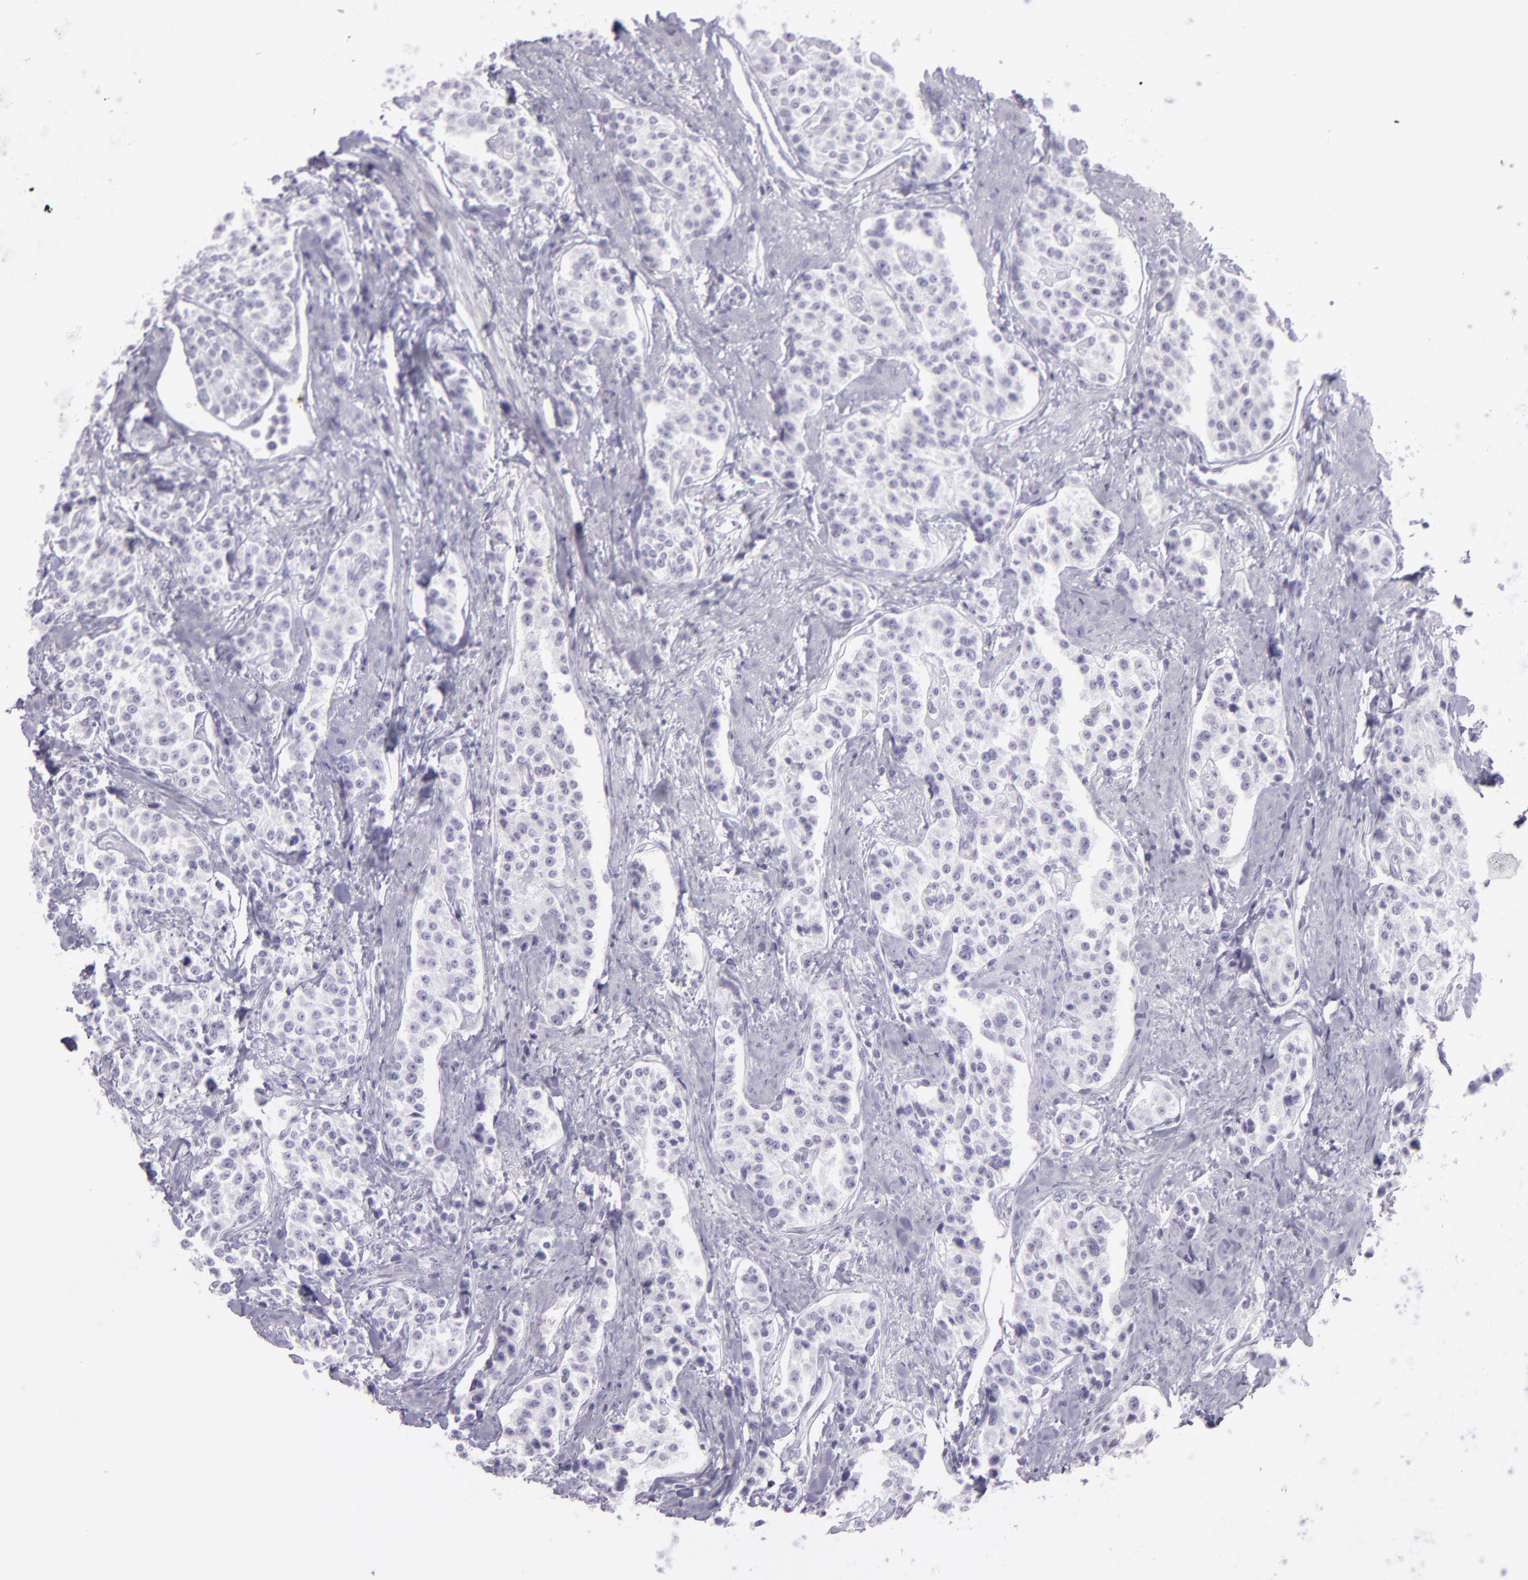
{"staining": {"intensity": "negative", "quantity": "none", "location": "none"}, "tissue": "carcinoid", "cell_type": "Tumor cells", "image_type": "cancer", "snomed": [{"axis": "morphology", "description": "Carcinoid, malignant, NOS"}, {"axis": "topography", "description": "Stomach"}], "caption": "There is no significant expression in tumor cells of malignant carcinoid. The staining was performed using DAB to visualize the protein expression in brown, while the nuclei were stained in blue with hematoxylin (Magnification: 20x).", "gene": "MUC6", "patient": {"sex": "female", "age": 76}}